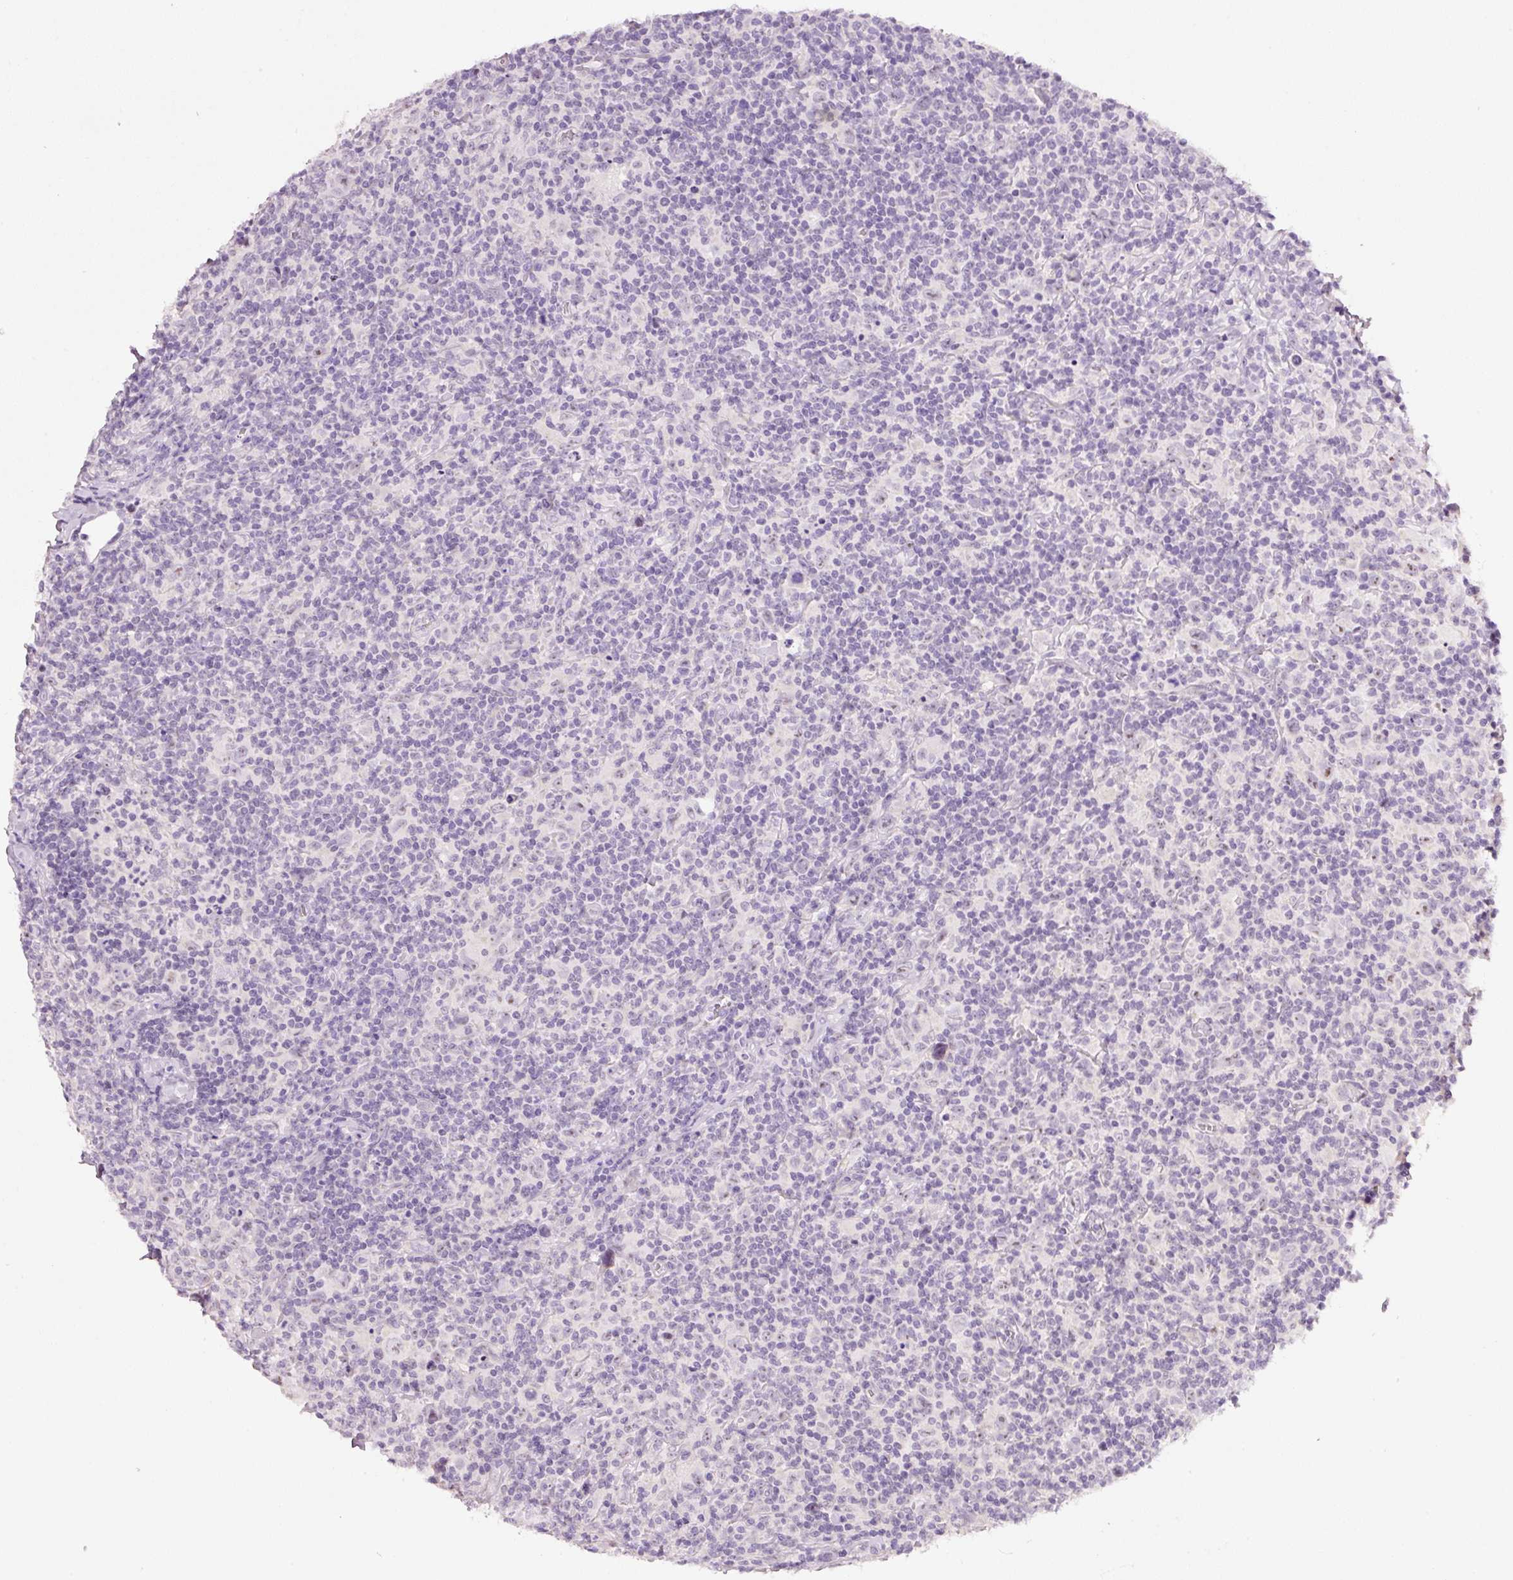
{"staining": {"intensity": "negative", "quantity": "none", "location": "none"}, "tissue": "lymphoma", "cell_type": "Tumor cells", "image_type": "cancer", "snomed": [{"axis": "morphology", "description": "Hodgkin's disease, NOS"}, {"axis": "topography", "description": "Lymph node"}], "caption": "Tumor cells are negative for brown protein staining in lymphoma. (DAB (3,3'-diaminobenzidine) immunohistochemistry (IHC), high magnification).", "gene": "GCG", "patient": {"sex": "female", "age": 18}}